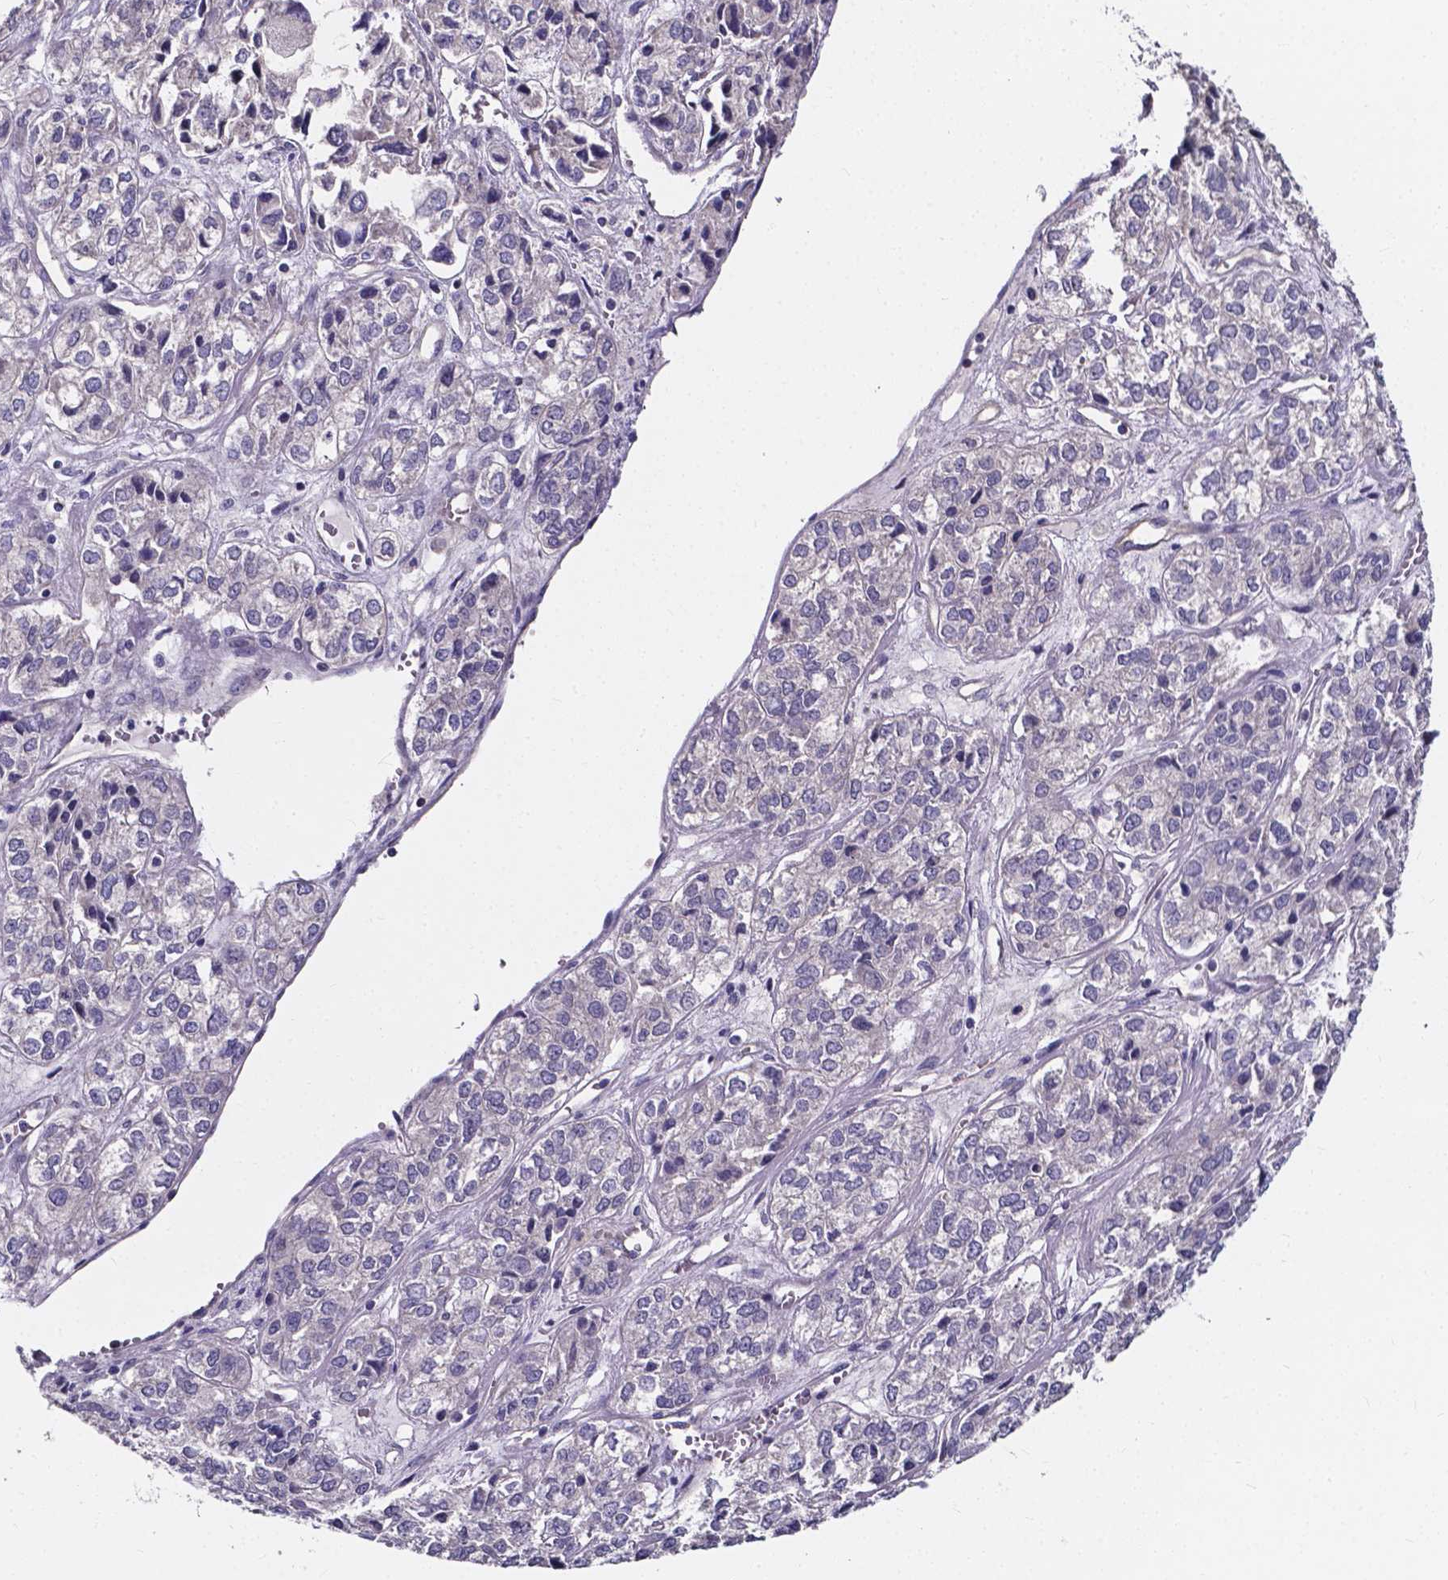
{"staining": {"intensity": "negative", "quantity": "none", "location": "none"}, "tissue": "ovarian cancer", "cell_type": "Tumor cells", "image_type": "cancer", "snomed": [{"axis": "morphology", "description": "Carcinoma, endometroid"}, {"axis": "topography", "description": "Ovary"}], "caption": "IHC image of ovarian endometroid carcinoma stained for a protein (brown), which exhibits no positivity in tumor cells.", "gene": "THEMIS", "patient": {"sex": "female", "age": 64}}